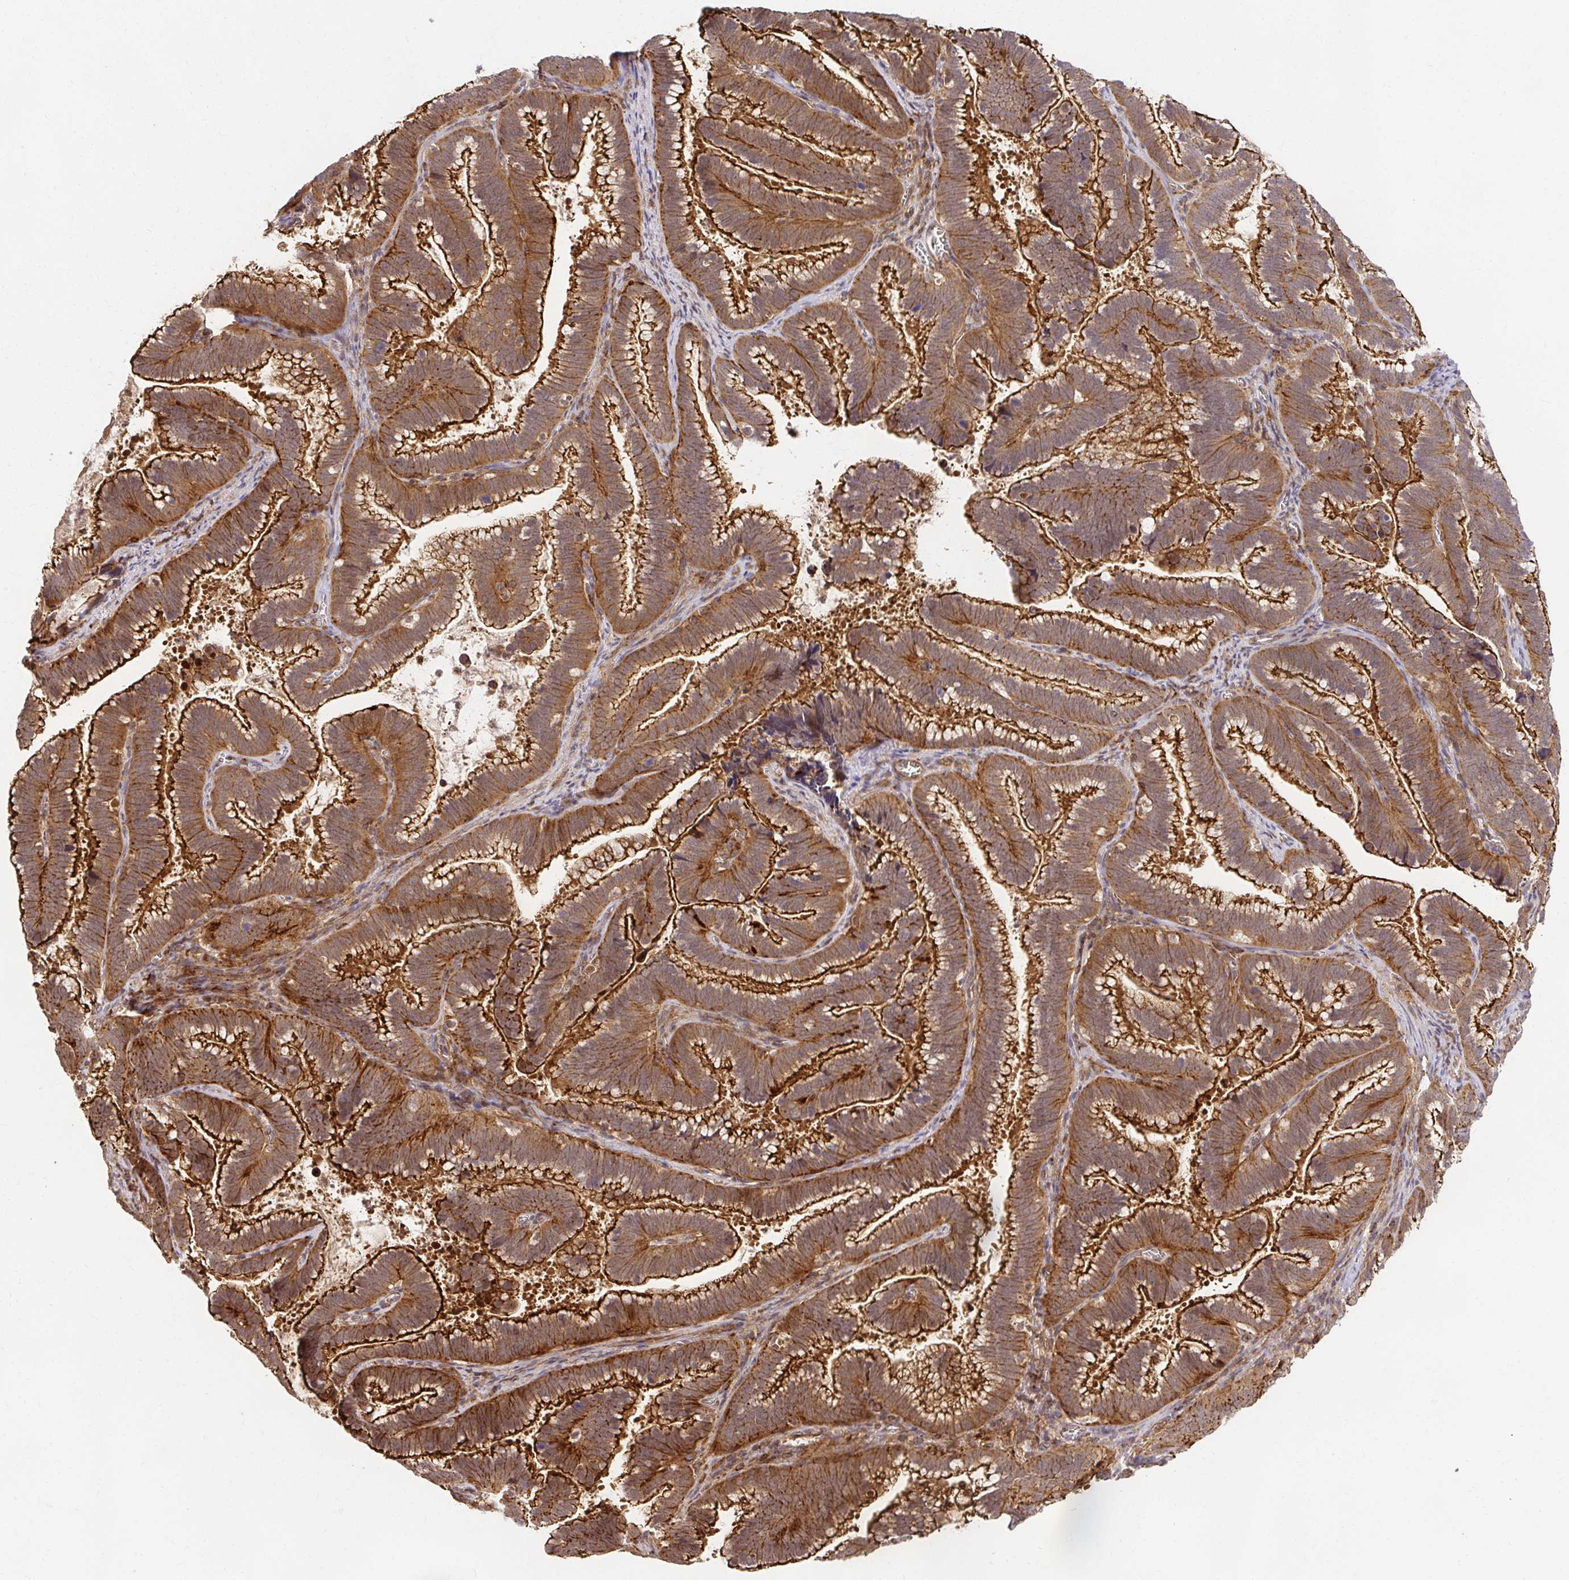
{"staining": {"intensity": "strong", "quantity": ">75%", "location": "cytoplasmic/membranous"}, "tissue": "cervical cancer", "cell_type": "Tumor cells", "image_type": "cancer", "snomed": [{"axis": "morphology", "description": "Adenocarcinoma, NOS"}, {"axis": "topography", "description": "Cervix"}], "caption": "The immunohistochemical stain labels strong cytoplasmic/membranous staining in tumor cells of cervical adenocarcinoma tissue.", "gene": "PSMA4", "patient": {"sex": "female", "age": 61}}